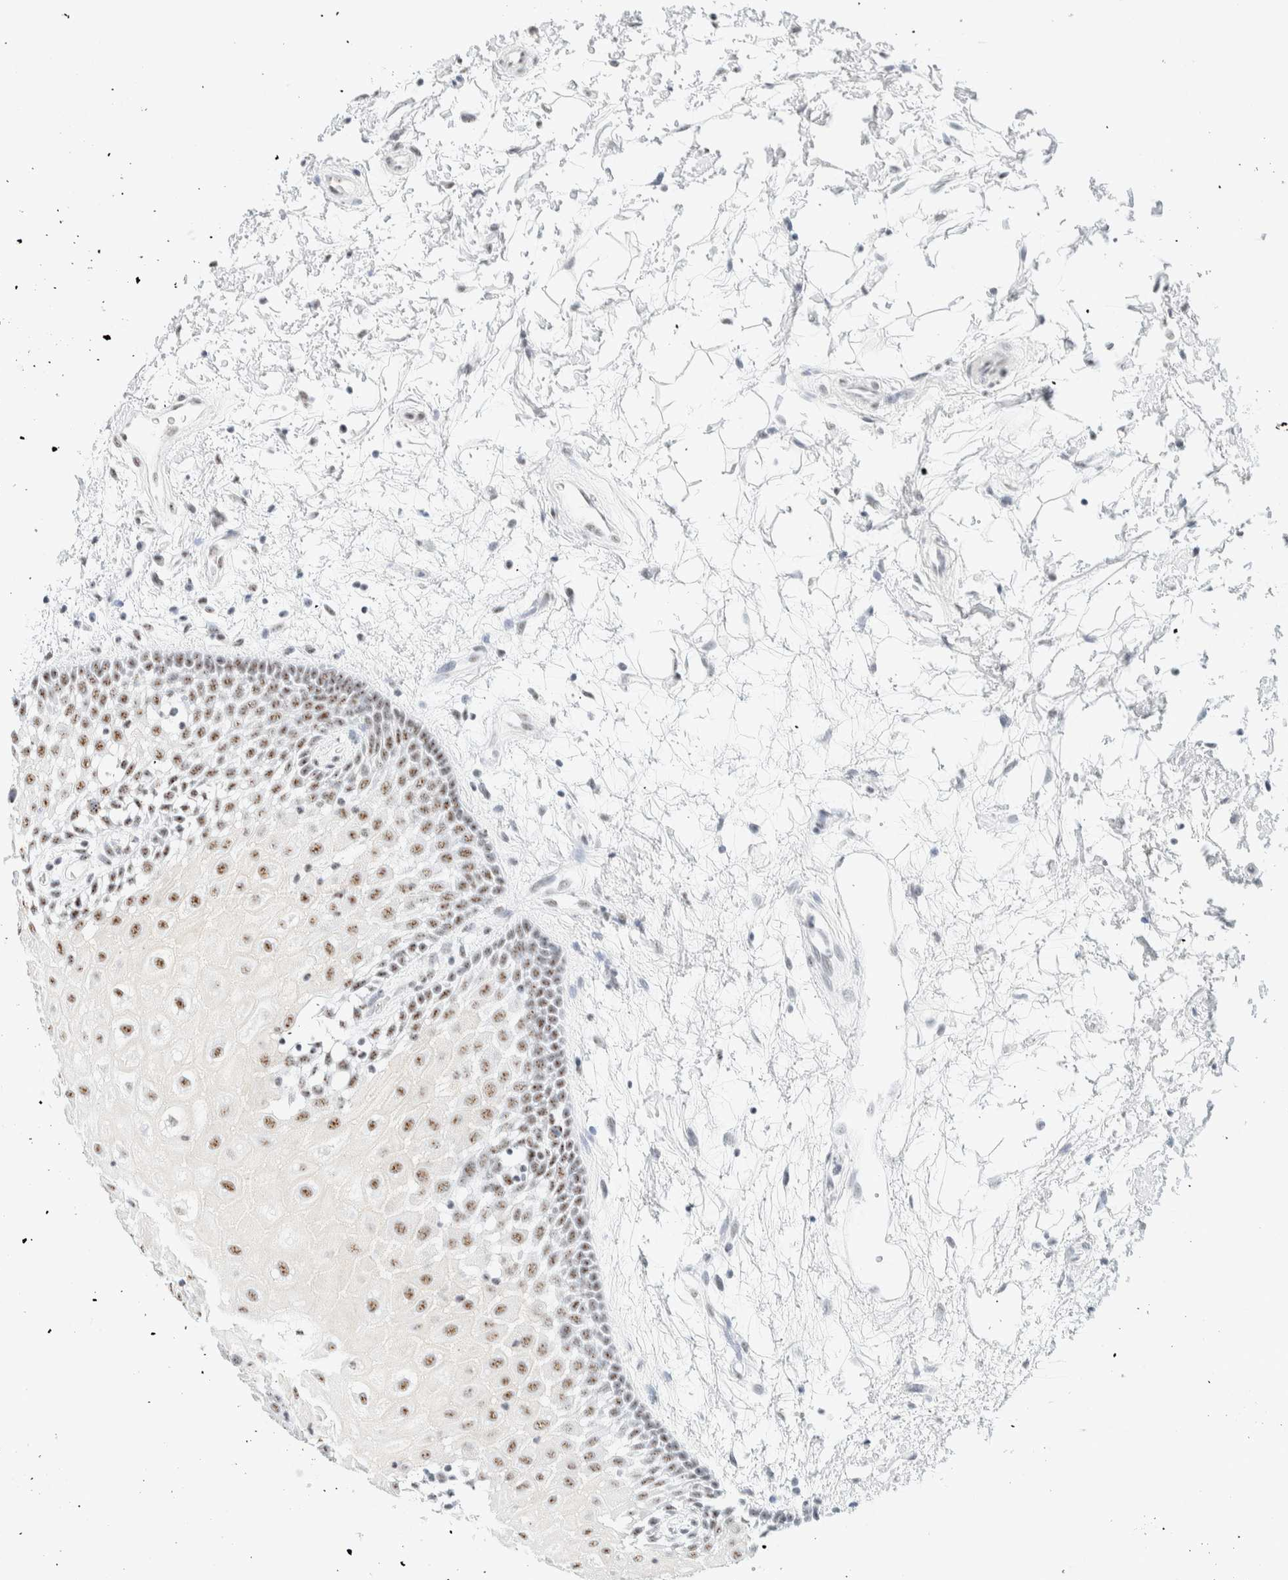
{"staining": {"intensity": "strong", "quantity": ">75%", "location": "nuclear"}, "tissue": "oral mucosa", "cell_type": "Squamous epithelial cells", "image_type": "normal", "snomed": [{"axis": "morphology", "description": "Normal tissue, NOS"}, {"axis": "topography", "description": "Skeletal muscle"}, {"axis": "topography", "description": "Oral tissue"}, {"axis": "topography", "description": "Peripheral nerve tissue"}], "caption": "Immunohistochemical staining of normal oral mucosa reveals high levels of strong nuclear expression in about >75% of squamous epithelial cells.", "gene": "SON", "patient": {"sex": "female", "age": 84}}